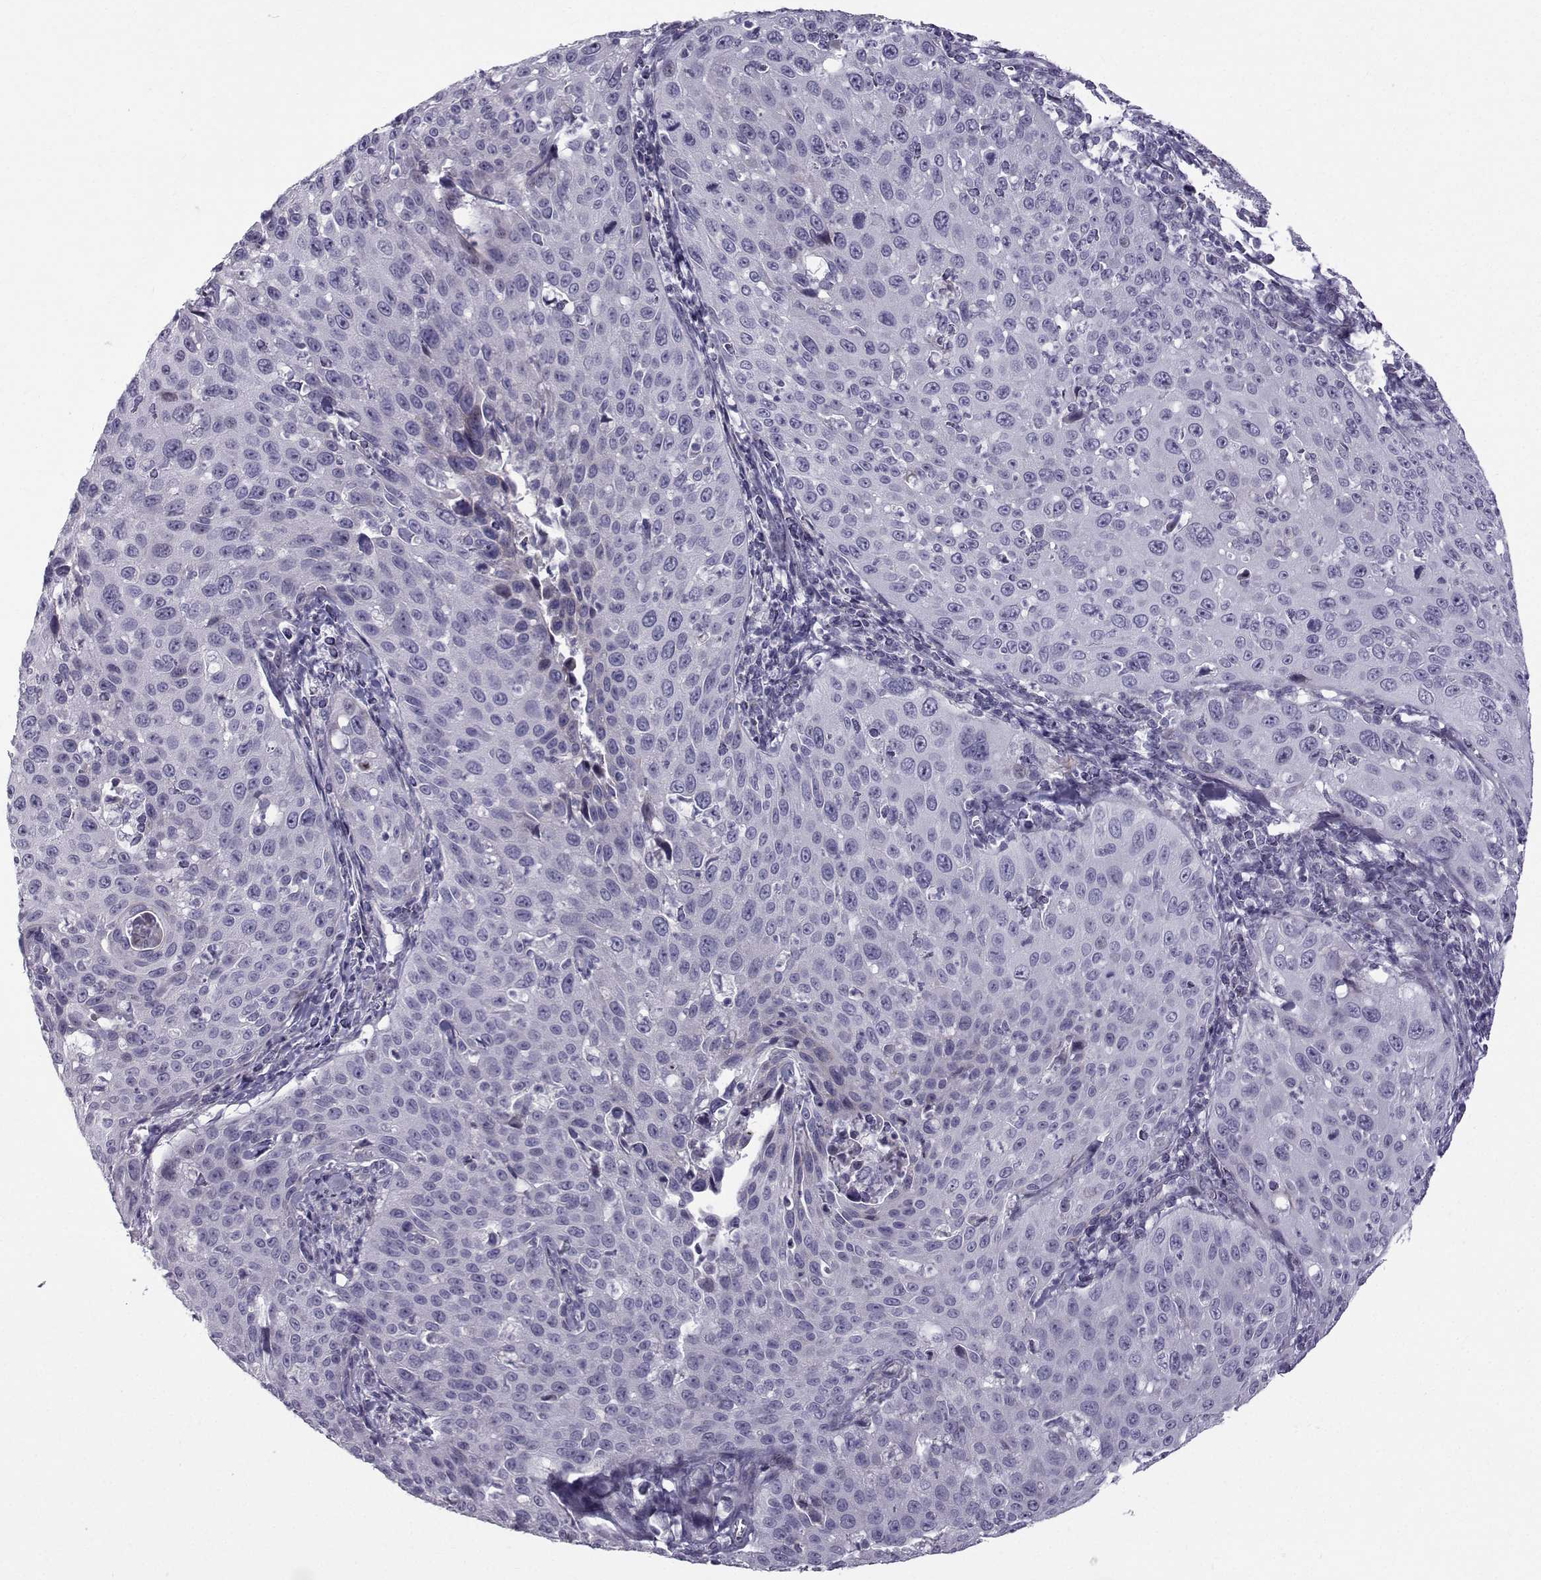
{"staining": {"intensity": "negative", "quantity": "none", "location": "none"}, "tissue": "cervical cancer", "cell_type": "Tumor cells", "image_type": "cancer", "snomed": [{"axis": "morphology", "description": "Squamous cell carcinoma, NOS"}, {"axis": "topography", "description": "Cervix"}], "caption": "The immunohistochemistry (IHC) photomicrograph has no significant positivity in tumor cells of squamous cell carcinoma (cervical) tissue.", "gene": "DMRT3", "patient": {"sex": "female", "age": 26}}